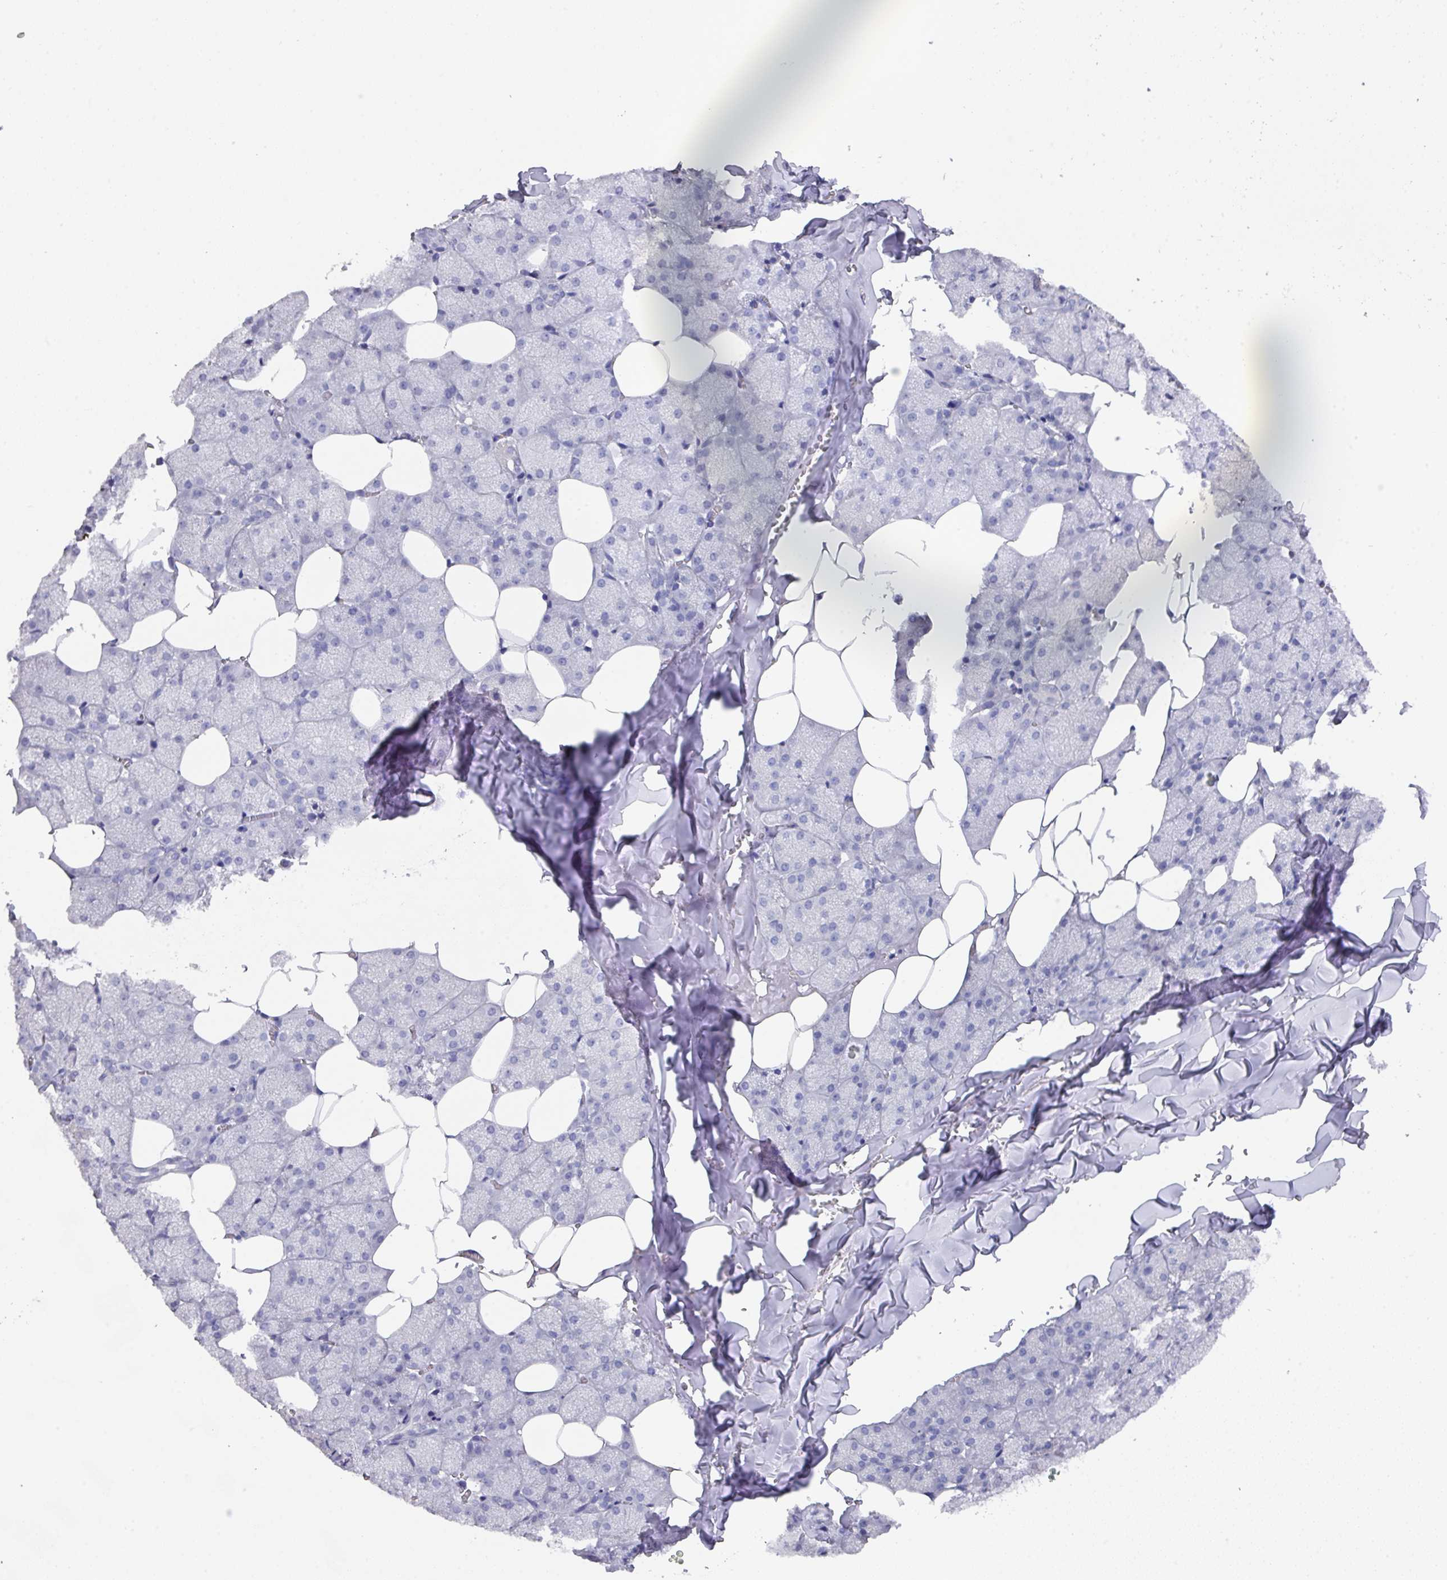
{"staining": {"intensity": "negative", "quantity": "none", "location": "none"}, "tissue": "salivary gland", "cell_type": "Glandular cells", "image_type": "normal", "snomed": [{"axis": "morphology", "description": "Normal tissue, NOS"}, {"axis": "topography", "description": "Salivary gland"}, {"axis": "topography", "description": "Peripheral nerve tissue"}], "caption": "Glandular cells are negative for brown protein staining in normal salivary gland. (Brightfield microscopy of DAB (3,3'-diaminobenzidine) IHC at high magnification).", "gene": "DAZ1", "patient": {"sex": "male", "age": 38}}